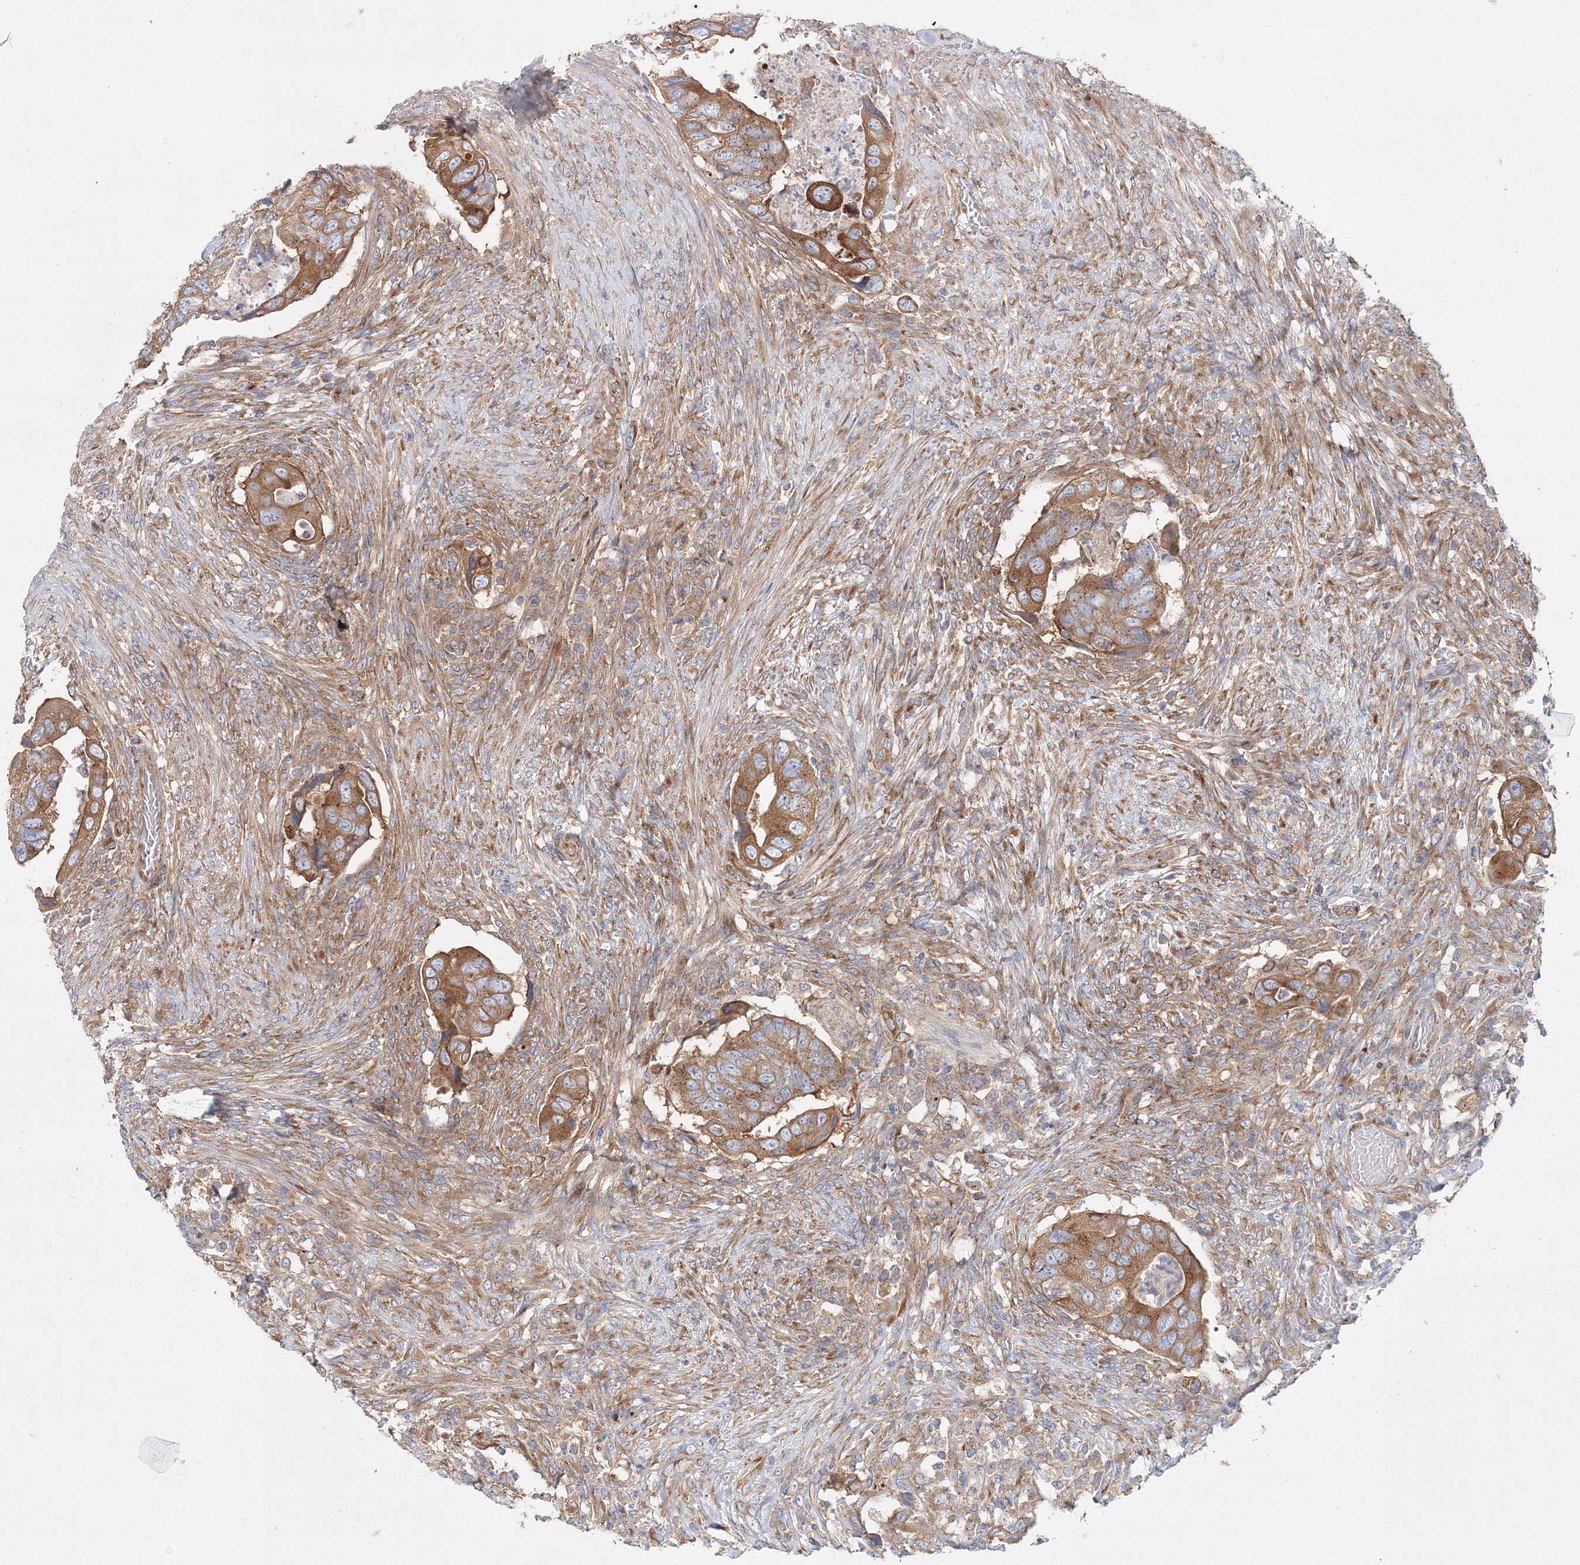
{"staining": {"intensity": "moderate", "quantity": ">75%", "location": "cytoplasmic/membranous"}, "tissue": "colorectal cancer", "cell_type": "Tumor cells", "image_type": "cancer", "snomed": [{"axis": "morphology", "description": "Adenocarcinoma, NOS"}, {"axis": "topography", "description": "Rectum"}], "caption": "DAB immunohistochemical staining of human colorectal adenocarcinoma displays moderate cytoplasmic/membranous protein positivity in approximately >75% of tumor cells.", "gene": "SEC23IP", "patient": {"sex": "male", "age": 63}}